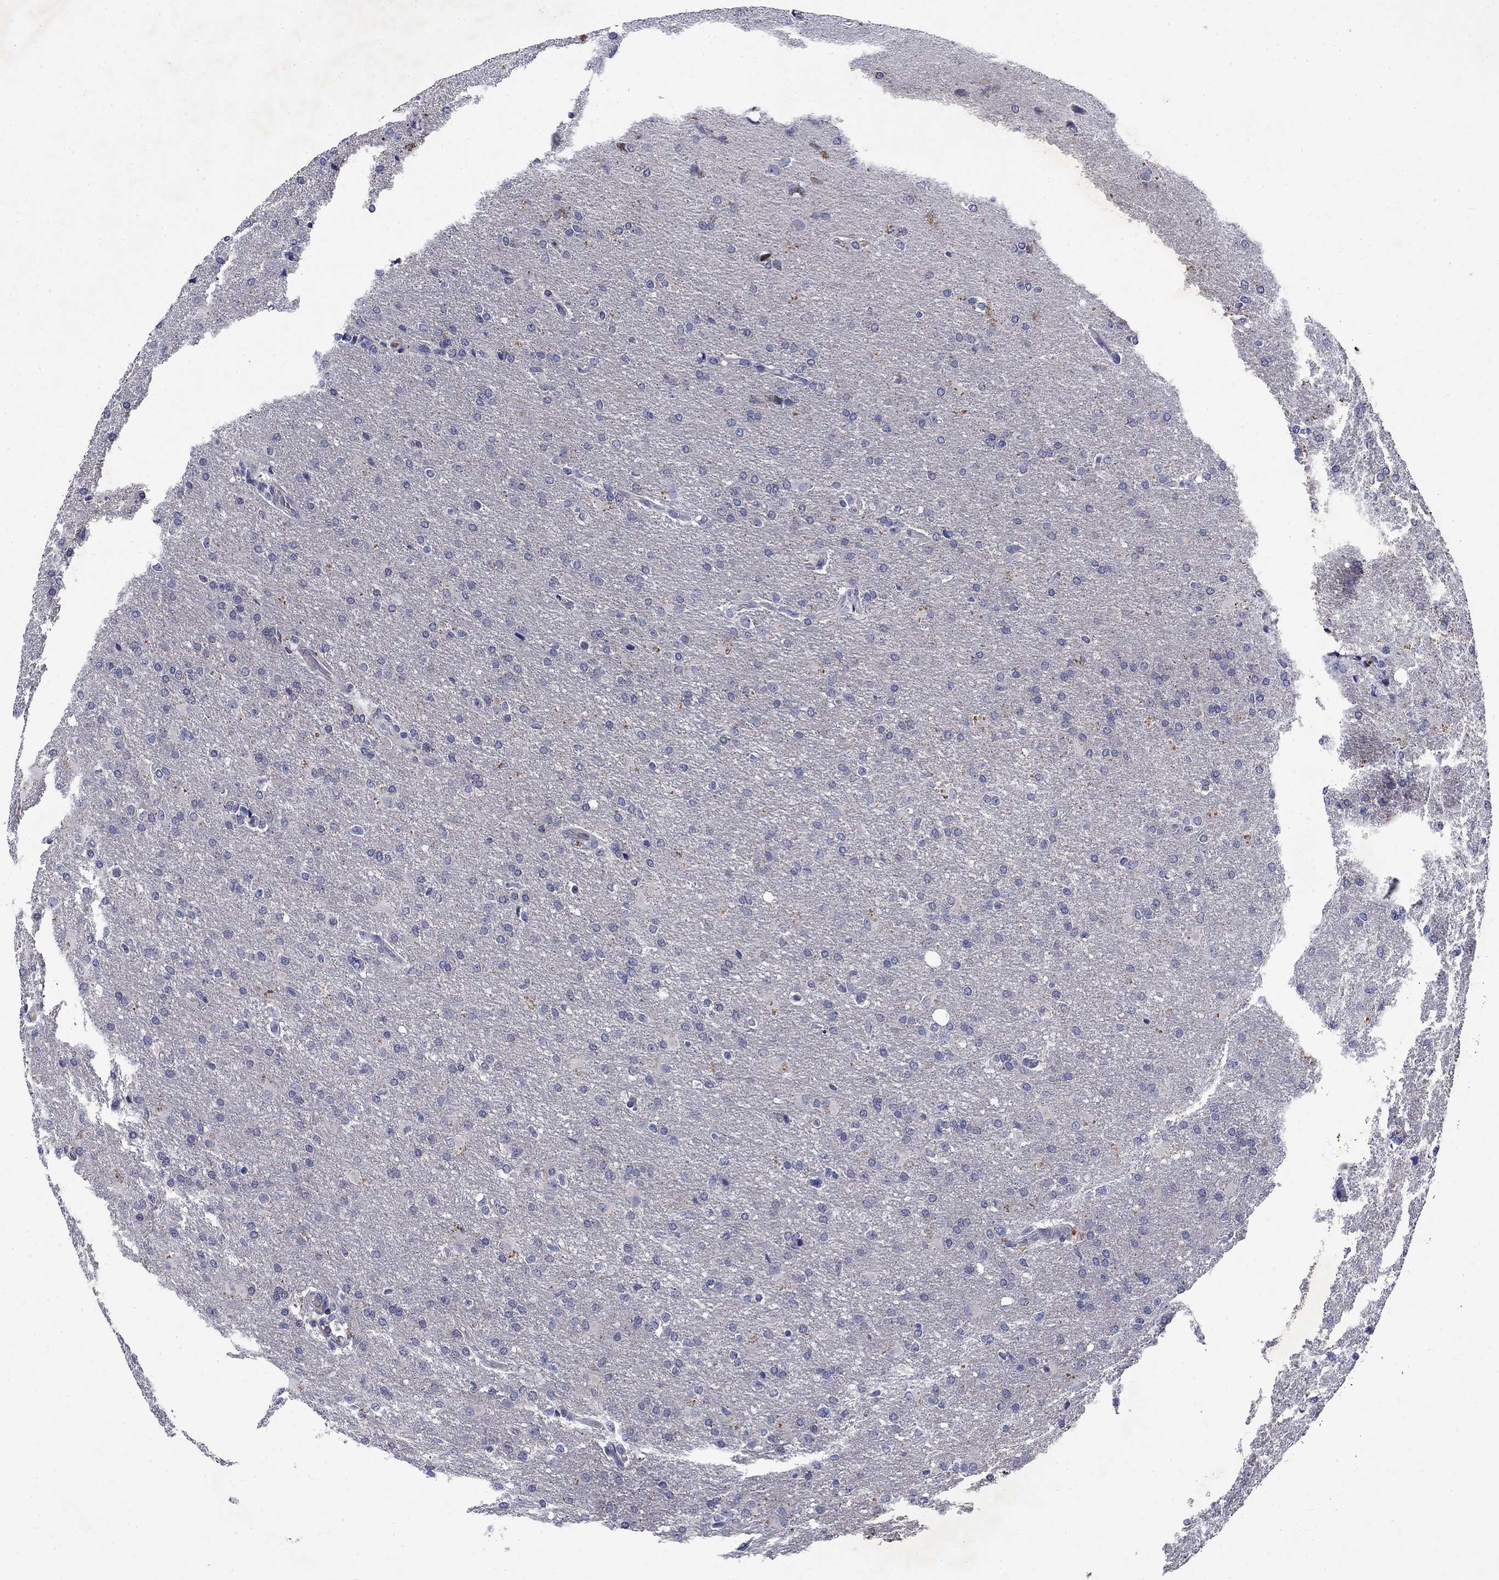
{"staining": {"intensity": "negative", "quantity": "none", "location": "none"}, "tissue": "glioma", "cell_type": "Tumor cells", "image_type": "cancer", "snomed": [{"axis": "morphology", "description": "Glioma, malignant, High grade"}, {"axis": "topography", "description": "Brain"}], "caption": "High magnification brightfield microscopy of malignant glioma (high-grade) stained with DAB (3,3'-diaminobenzidine) (brown) and counterstained with hematoxylin (blue): tumor cells show no significant expression. (Immunohistochemistry, brightfield microscopy, high magnification).", "gene": "STAB2", "patient": {"sex": "male", "age": 68}}